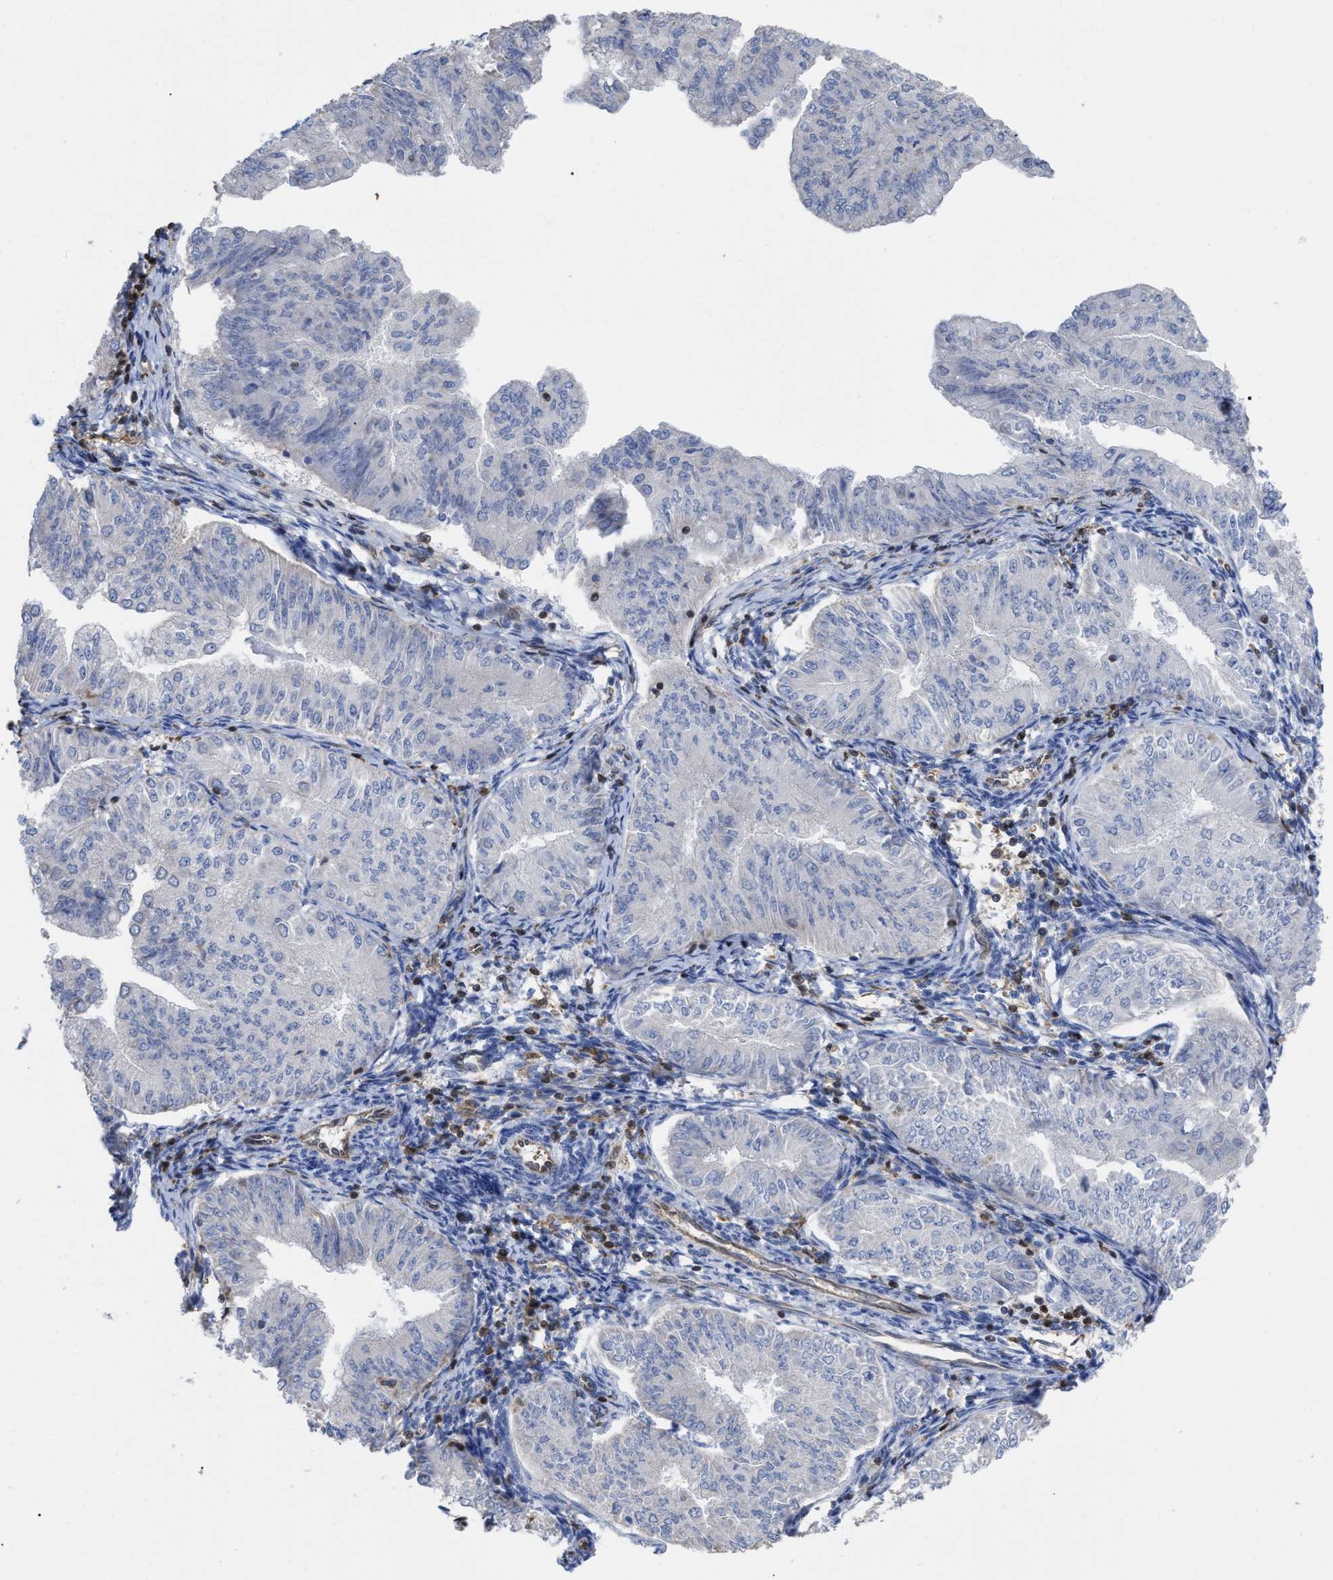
{"staining": {"intensity": "negative", "quantity": "none", "location": "none"}, "tissue": "endometrial cancer", "cell_type": "Tumor cells", "image_type": "cancer", "snomed": [{"axis": "morphology", "description": "Normal tissue, NOS"}, {"axis": "morphology", "description": "Adenocarcinoma, NOS"}, {"axis": "topography", "description": "Endometrium"}], "caption": "There is no significant expression in tumor cells of adenocarcinoma (endometrial). (DAB immunohistochemistry visualized using brightfield microscopy, high magnification).", "gene": "GIMAP4", "patient": {"sex": "female", "age": 53}}